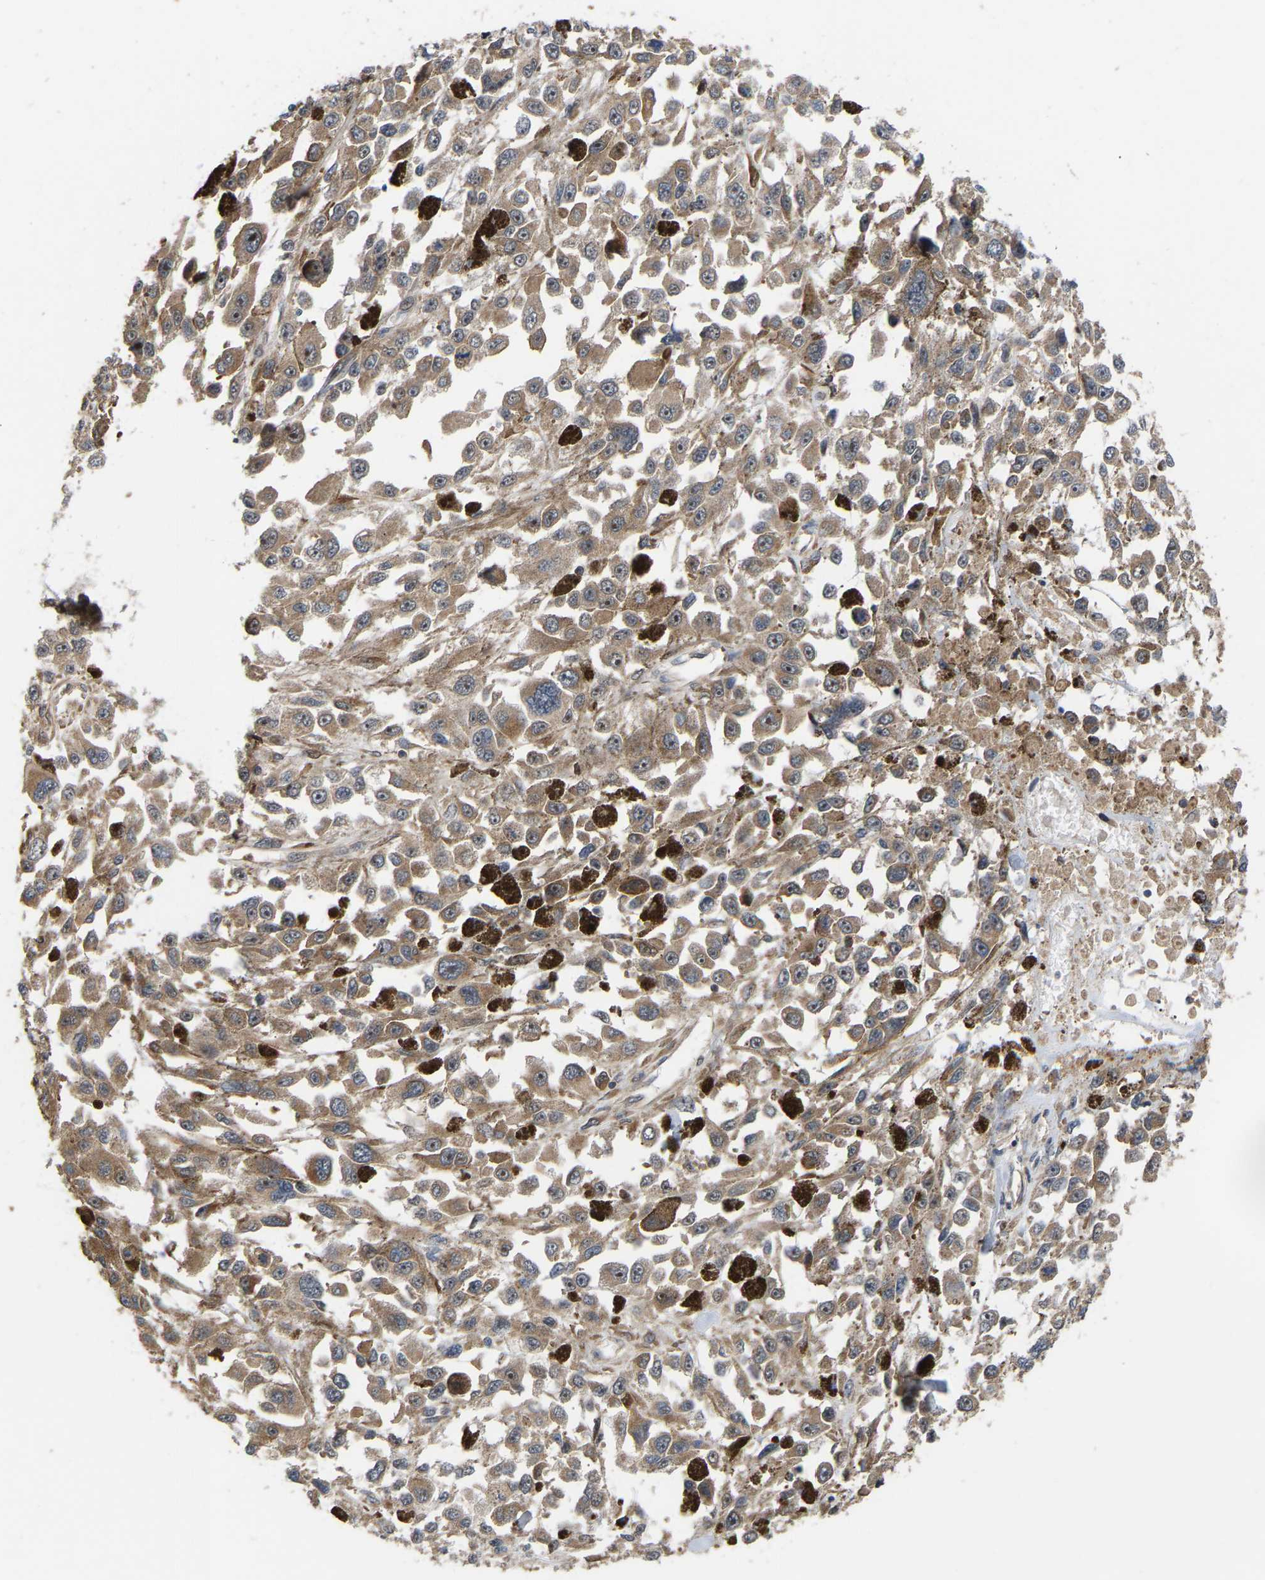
{"staining": {"intensity": "moderate", "quantity": ">75%", "location": "cytoplasmic/membranous"}, "tissue": "melanoma", "cell_type": "Tumor cells", "image_type": "cancer", "snomed": [{"axis": "morphology", "description": "Malignant melanoma, Metastatic site"}, {"axis": "topography", "description": "Lymph node"}], "caption": "Moderate cytoplasmic/membranous protein expression is seen in approximately >75% of tumor cells in malignant melanoma (metastatic site). The protein of interest is shown in brown color, while the nuclei are stained blue.", "gene": "STAU1", "patient": {"sex": "male", "age": 59}}